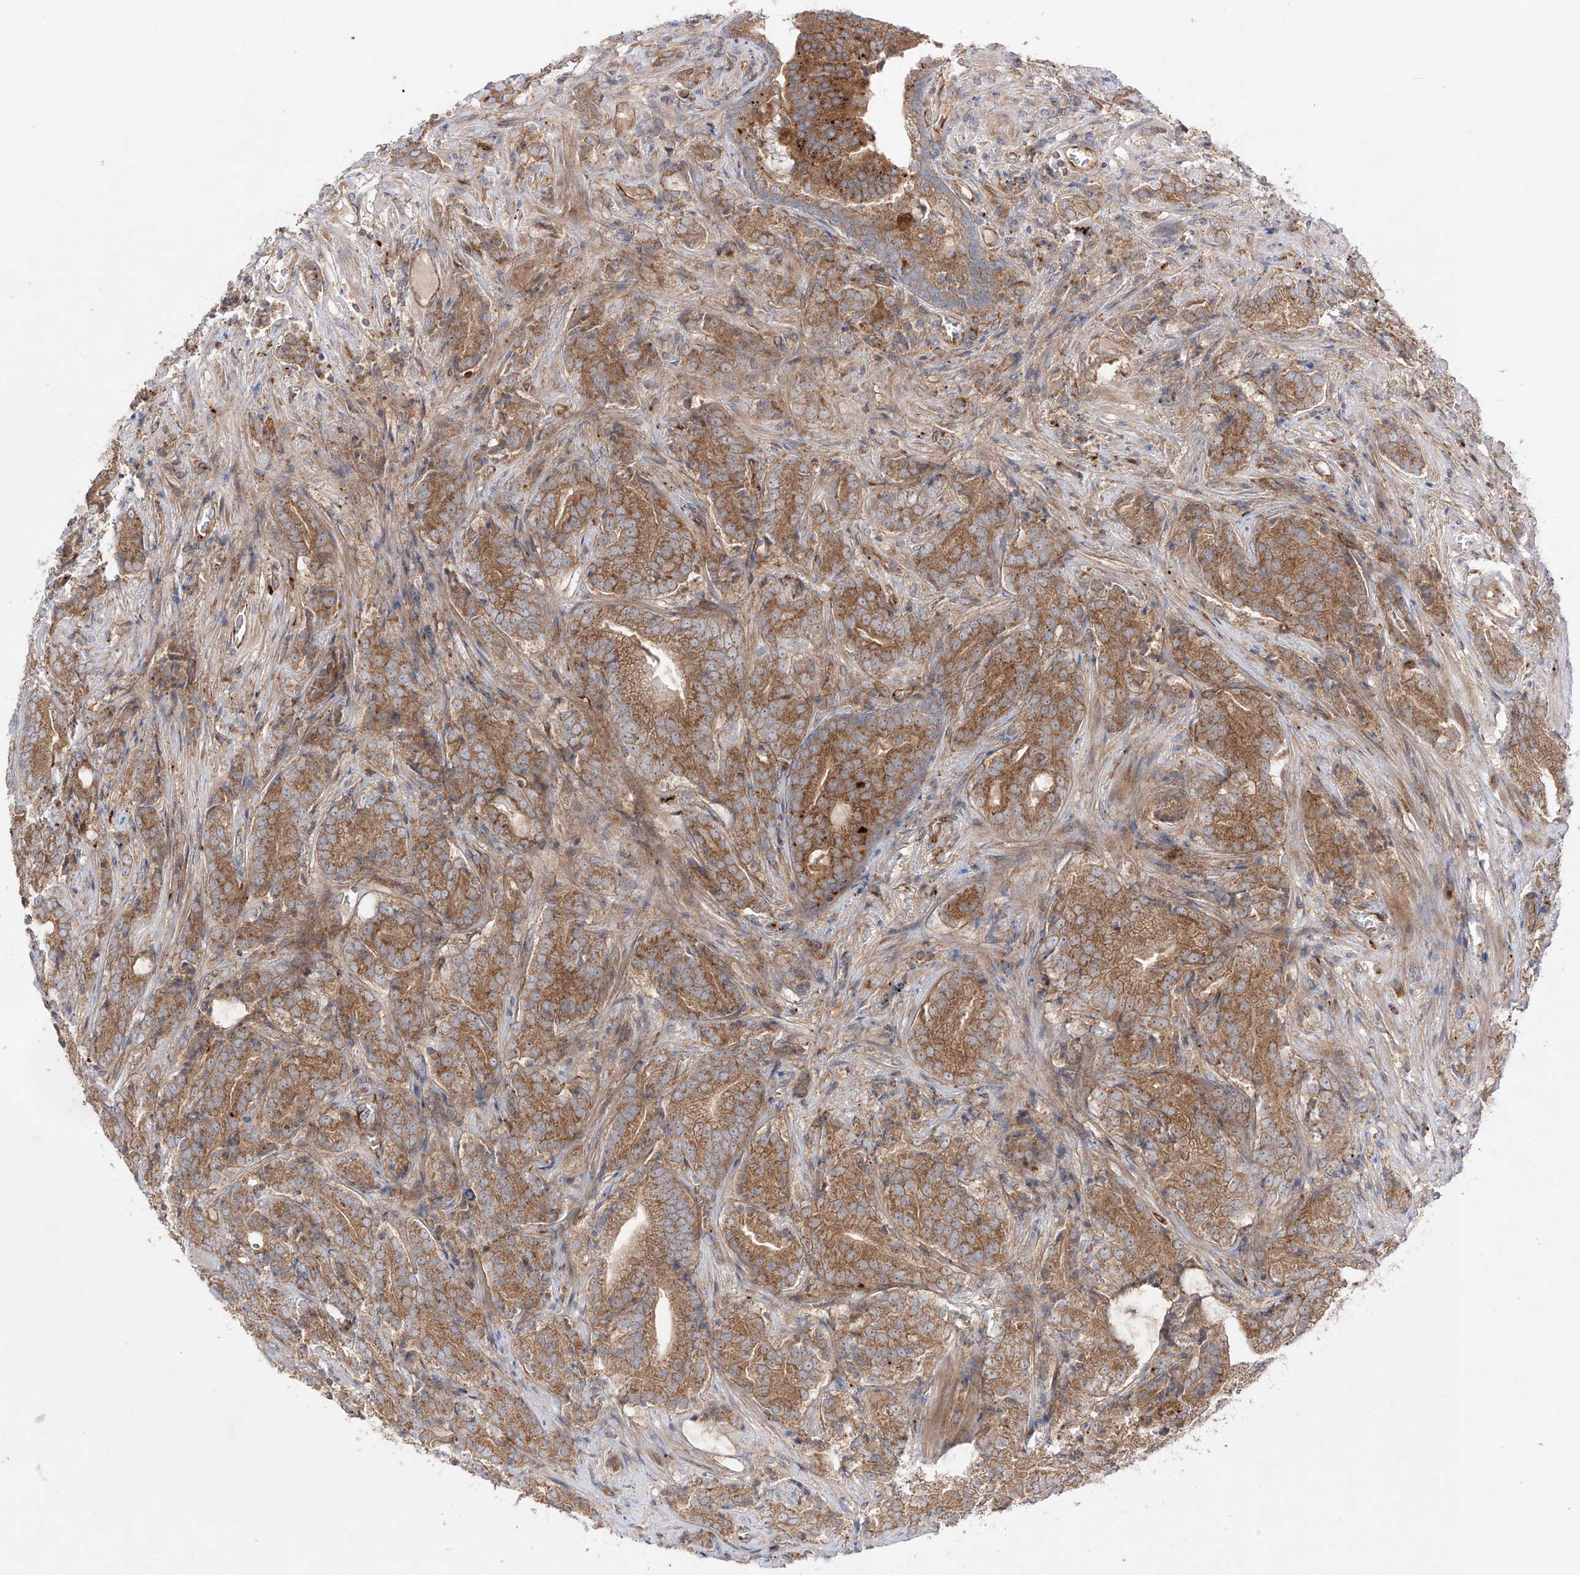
{"staining": {"intensity": "moderate", "quantity": ">75%", "location": "cytoplasmic/membranous"}, "tissue": "prostate cancer", "cell_type": "Tumor cells", "image_type": "cancer", "snomed": [{"axis": "morphology", "description": "Adenocarcinoma, High grade"}, {"axis": "topography", "description": "Prostate"}], "caption": "Immunohistochemical staining of prostate cancer reveals medium levels of moderate cytoplasmic/membranous expression in approximately >75% of tumor cells. (DAB IHC, brown staining for protein, blue staining for nuclei).", "gene": "YKT6", "patient": {"sex": "male", "age": 57}}